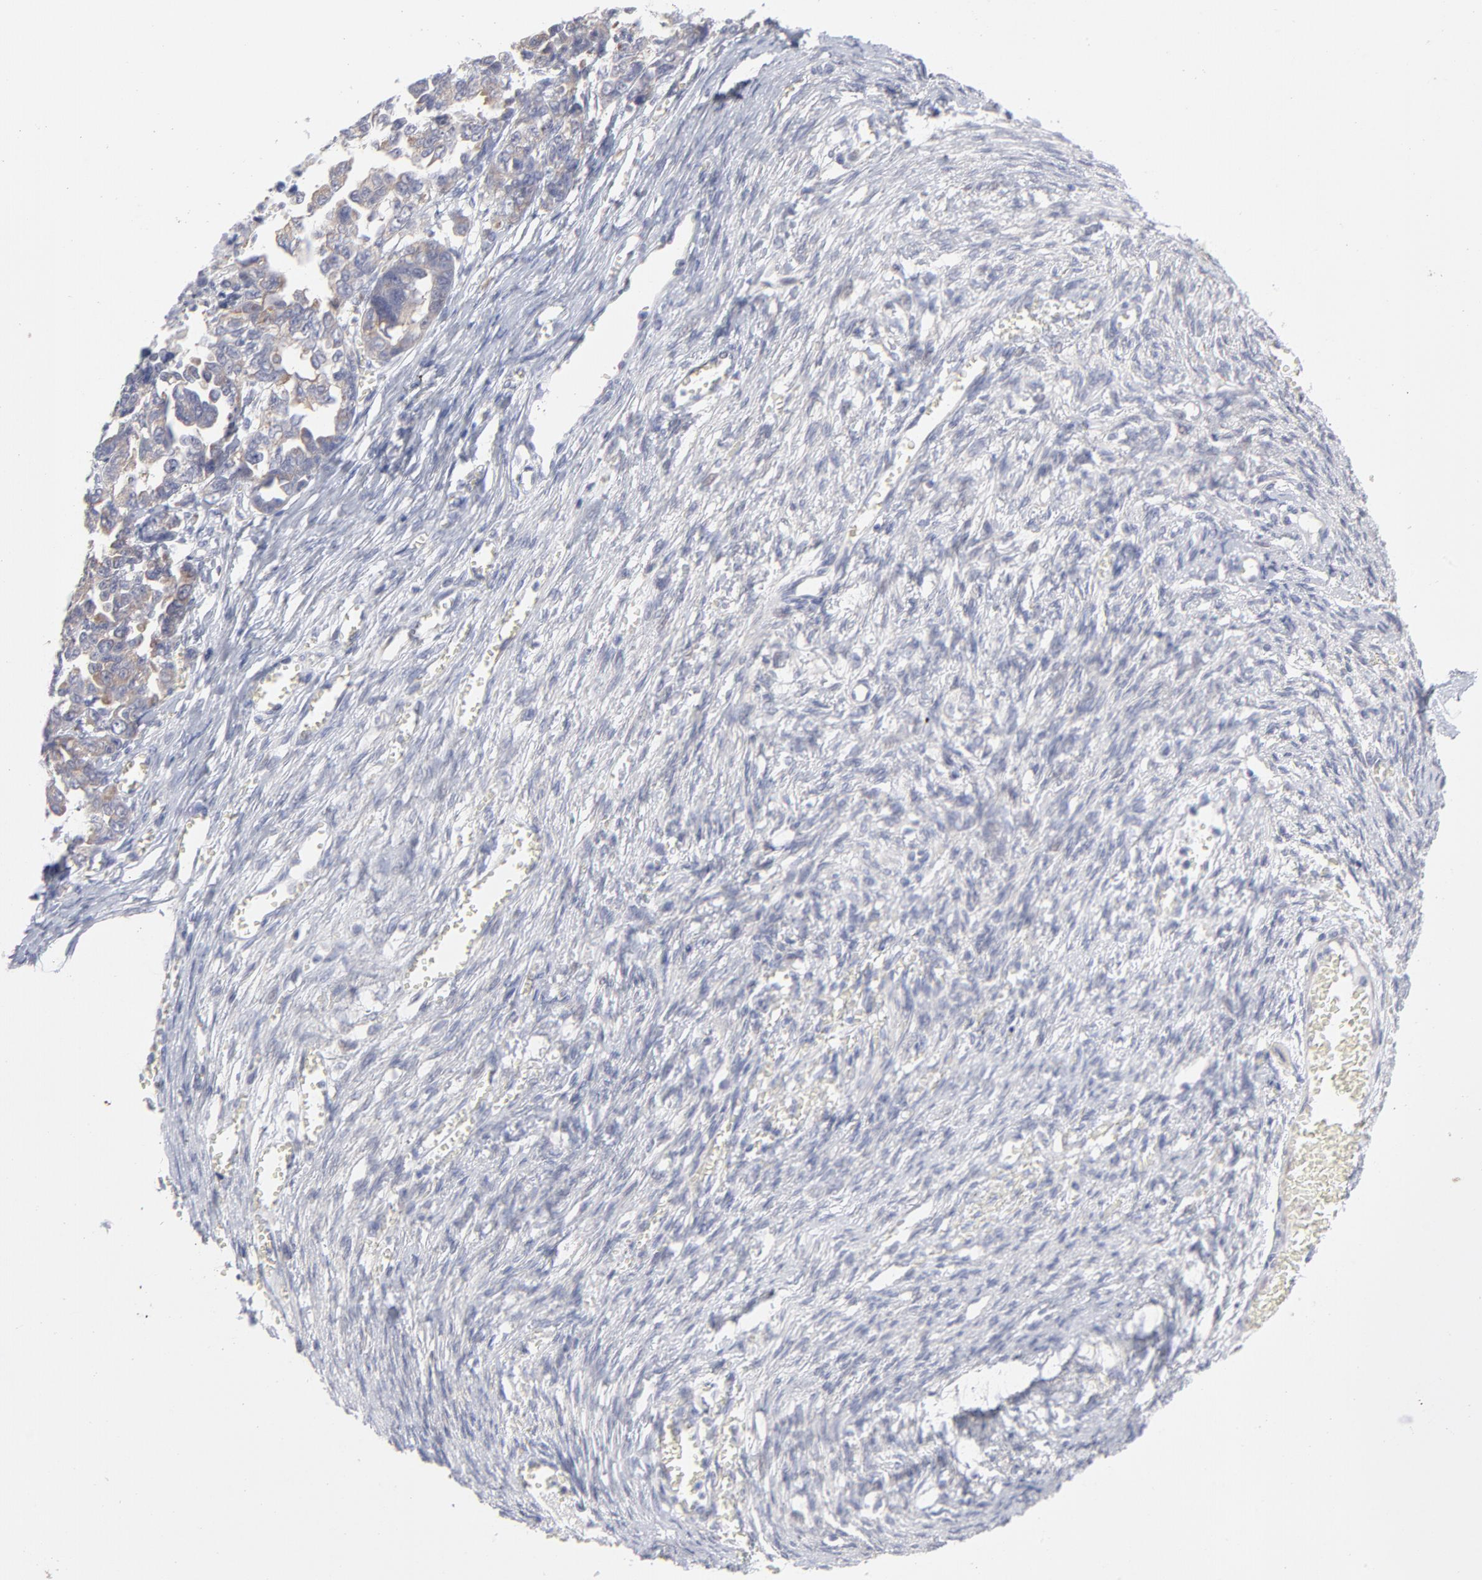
{"staining": {"intensity": "weak", "quantity": "<25%", "location": "cytoplasmic/membranous"}, "tissue": "ovarian cancer", "cell_type": "Tumor cells", "image_type": "cancer", "snomed": [{"axis": "morphology", "description": "Cystadenocarcinoma, serous, NOS"}, {"axis": "topography", "description": "Ovary"}], "caption": "Immunohistochemistry (IHC) image of human ovarian cancer (serous cystadenocarcinoma) stained for a protein (brown), which demonstrates no positivity in tumor cells.", "gene": "RPS24", "patient": {"sex": "female", "age": 69}}